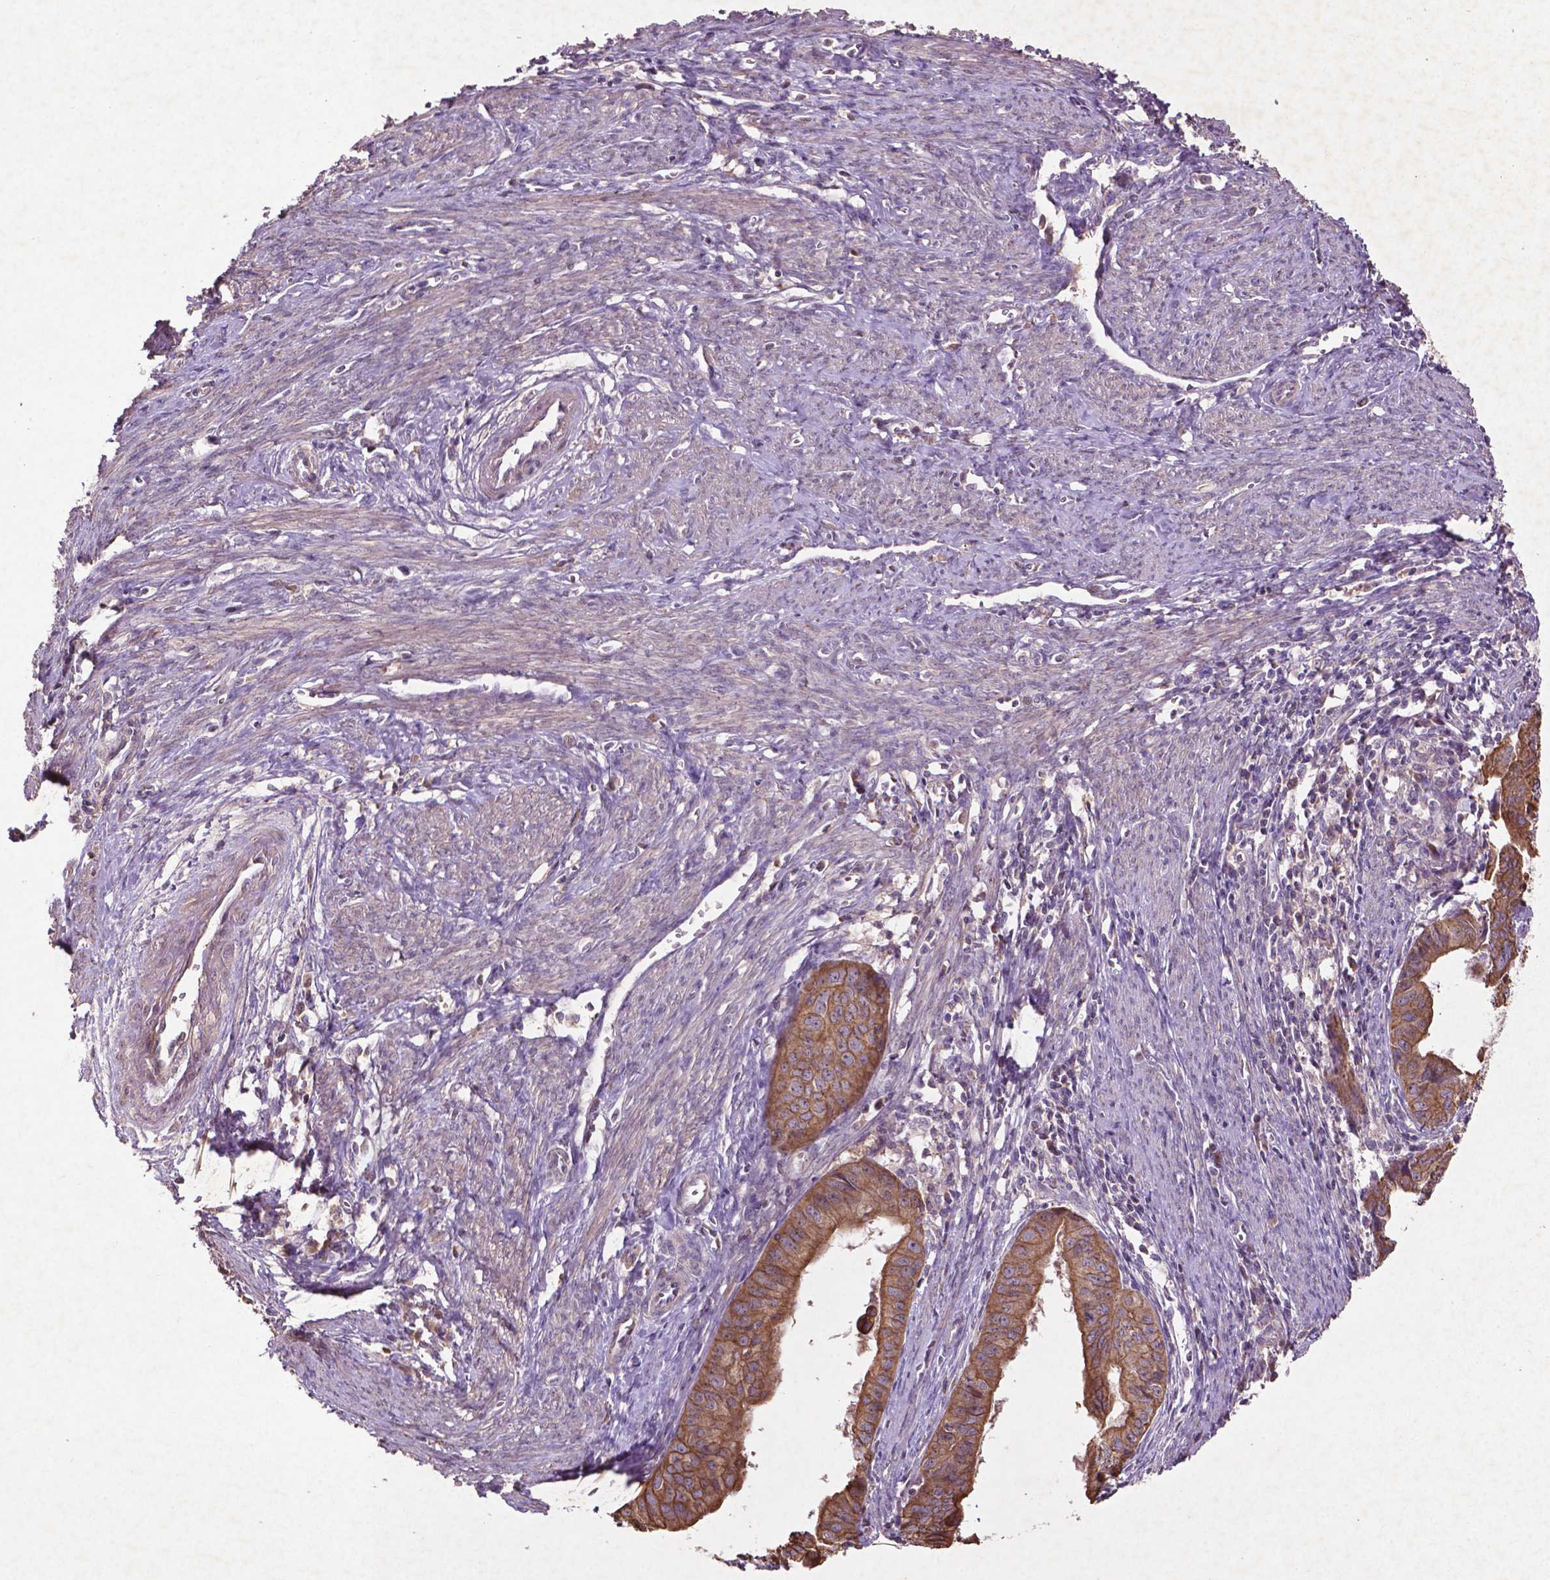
{"staining": {"intensity": "moderate", "quantity": ">75%", "location": "cytoplasmic/membranous"}, "tissue": "endometrial cancer", "cell_type": "Tumor cells", "image_type": "cancer", "snomed": [{"axis": "morphology", "description": "Adenocarcinoma, NOS"}, {"axis": "topography", "description": "Endometrium"}], "caption": "A histopathology image of human endometrial adenocarcinoma stained for a protein exhibits moderate cytoplasmic/membranous brown staining in tumor cells.", "gene": "COQ2", "patient": {"sex": "female", "age": 65}}